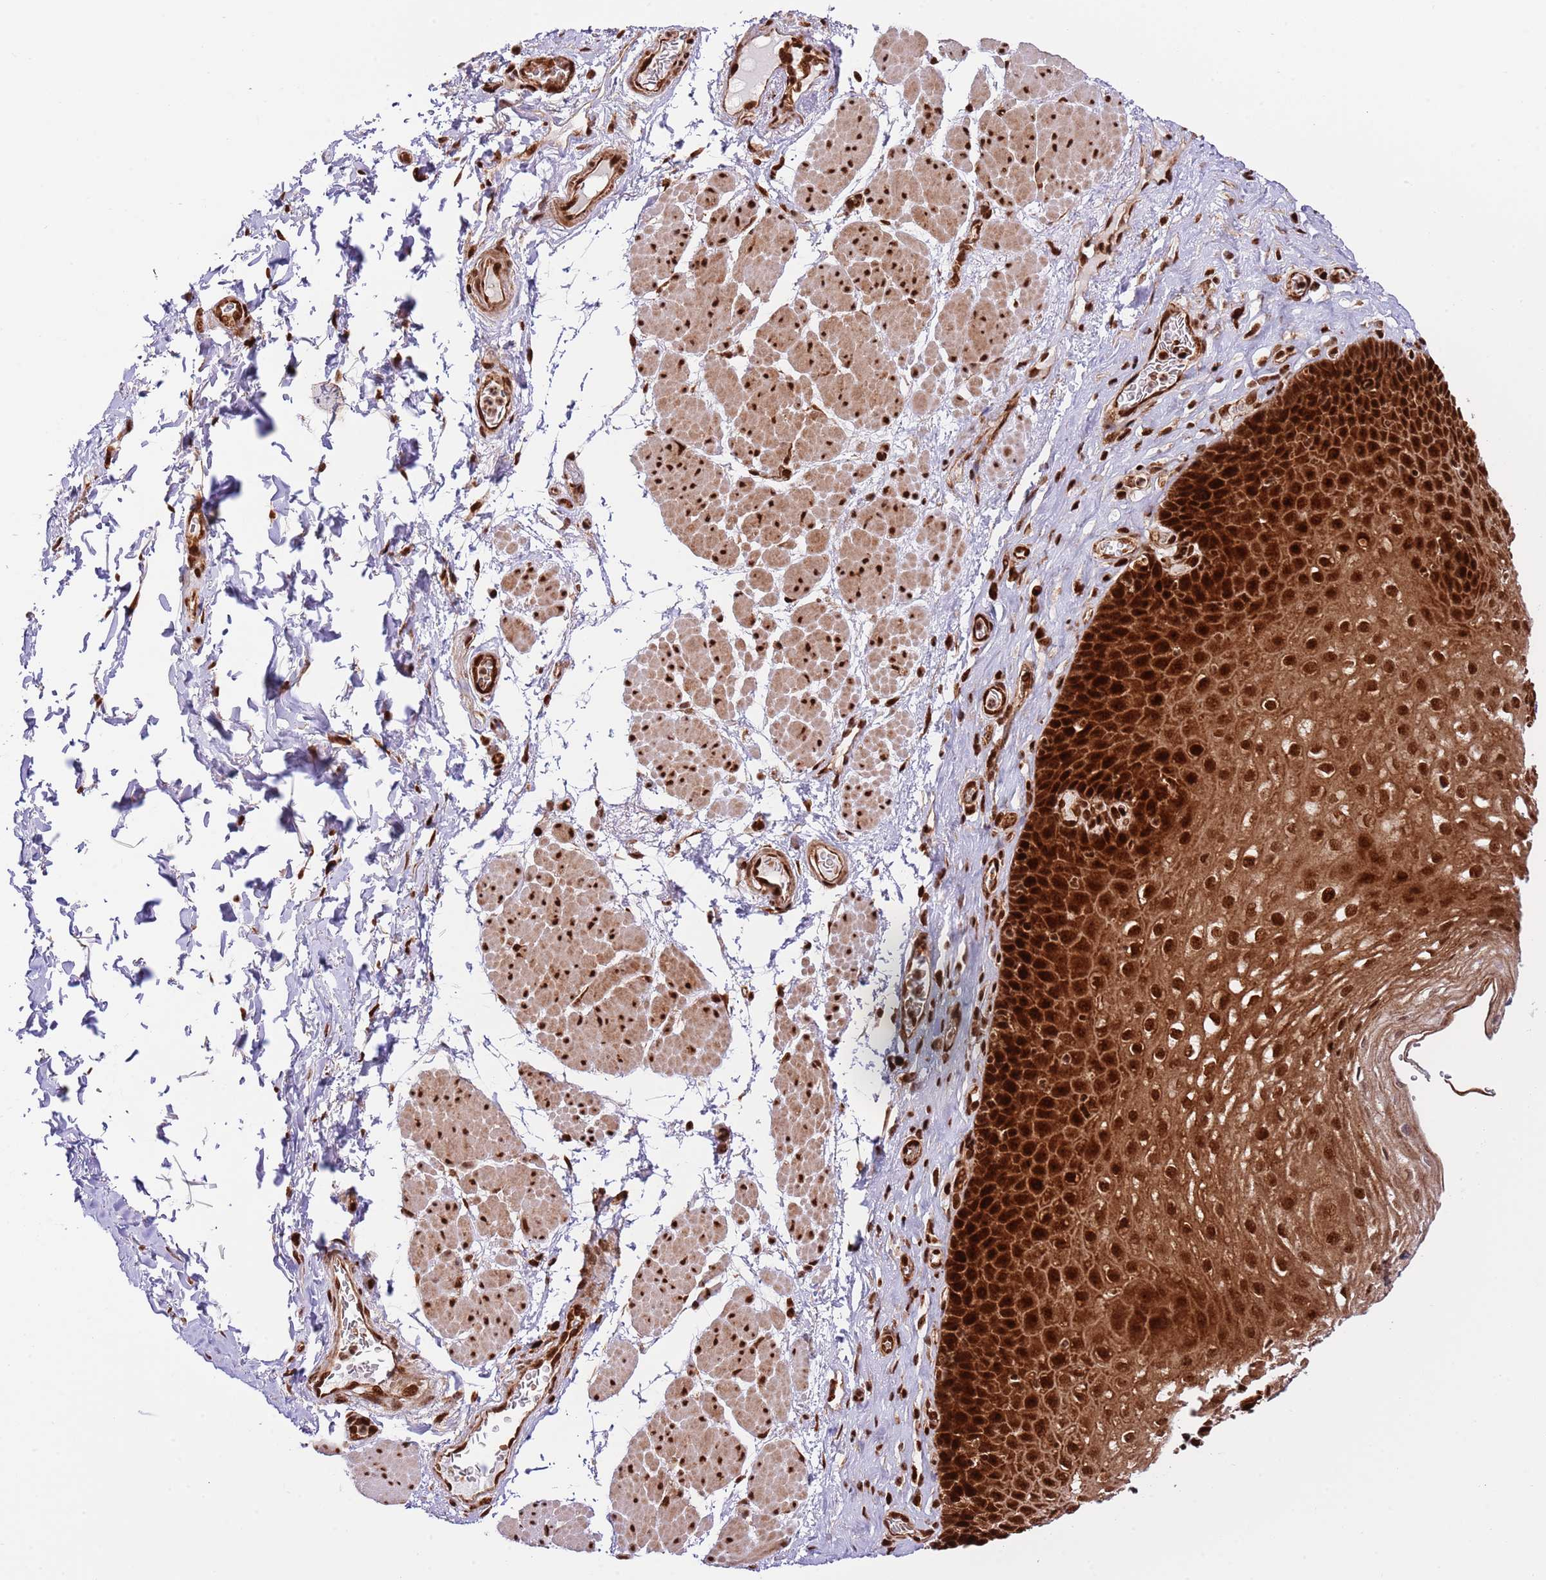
{"staining": {"intensity": "strong", "quantity": ">75%", "location": "cytoplasmic/membranous,nuclear"}, "tissue": "esophagus", "cell_type": "Squamous epithelial cells", "image_type": "normal", "snomed": [{"axis": "morphology", "description": "Normal tissue, NOS"}, {"axis": "topography", "description": "Esophagus"}], "caption": "An image showing strong cytoplasmic/membranous,nuclear expression in about >75% of squamous epithelial cells in unremarkable esophagus, as visualized by brown immunohistochemical staining.", "gene": "RIF1", "patient": {"sex": "female", "age": 66}}